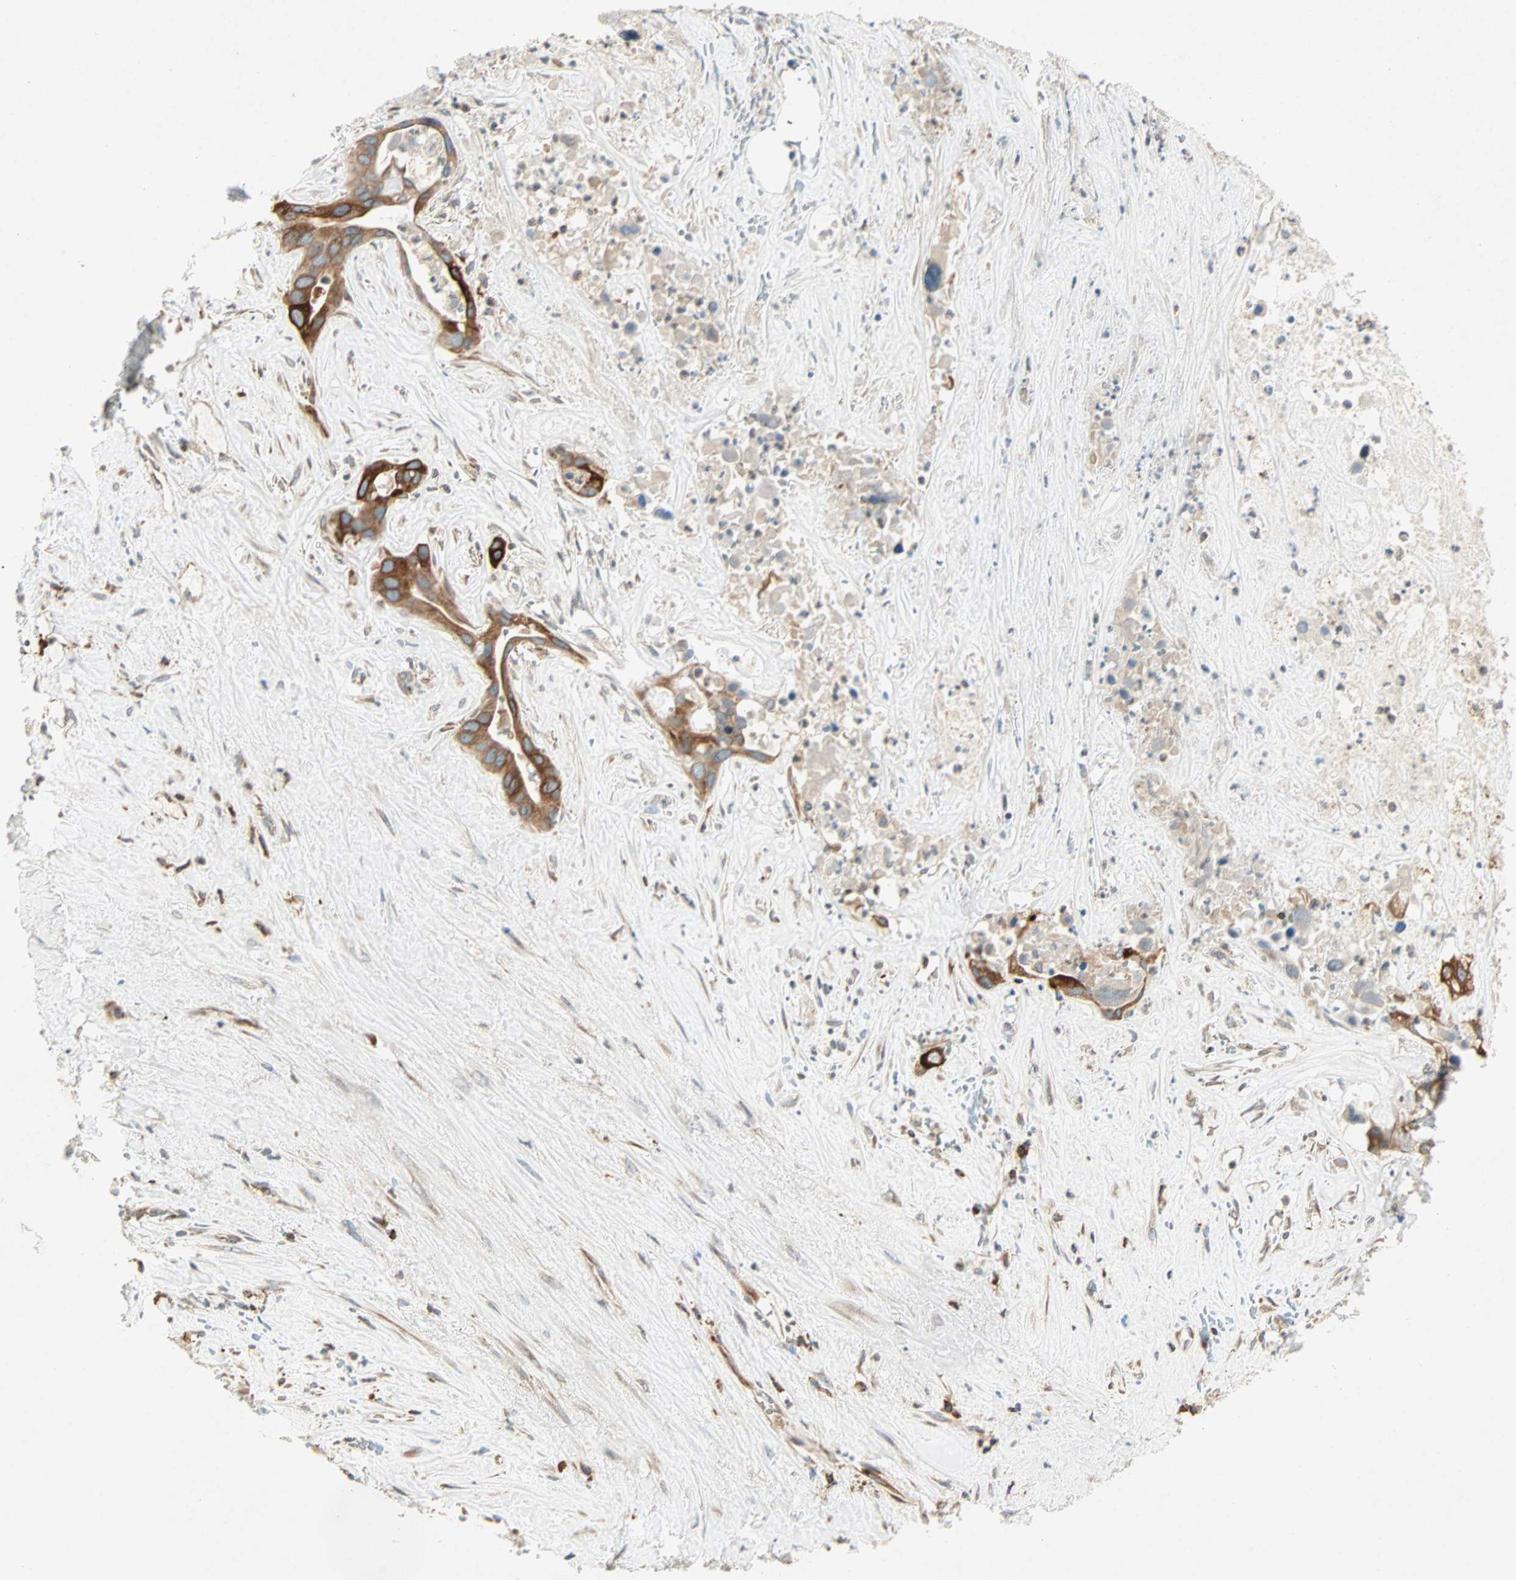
{"staining": {"intensity": "strong", "quantity": ">75%", "location": "cytoplasmic/membranous"}, "tissue": "liver cancer", "cell_type": "Tumor cells", "image_type": "cancer", "snomed": [{"axis": "morphology", "description": "Cholangiocarcinoma"}, {"axis": "topography", "description": "Liver"}], "caption": "Cholangiocarcinoma (liver) stained with a protein marker reveals strong staining in tumor cells.", "gene": "TAPBP", "patient": {"sex": "female", "age": 65}}